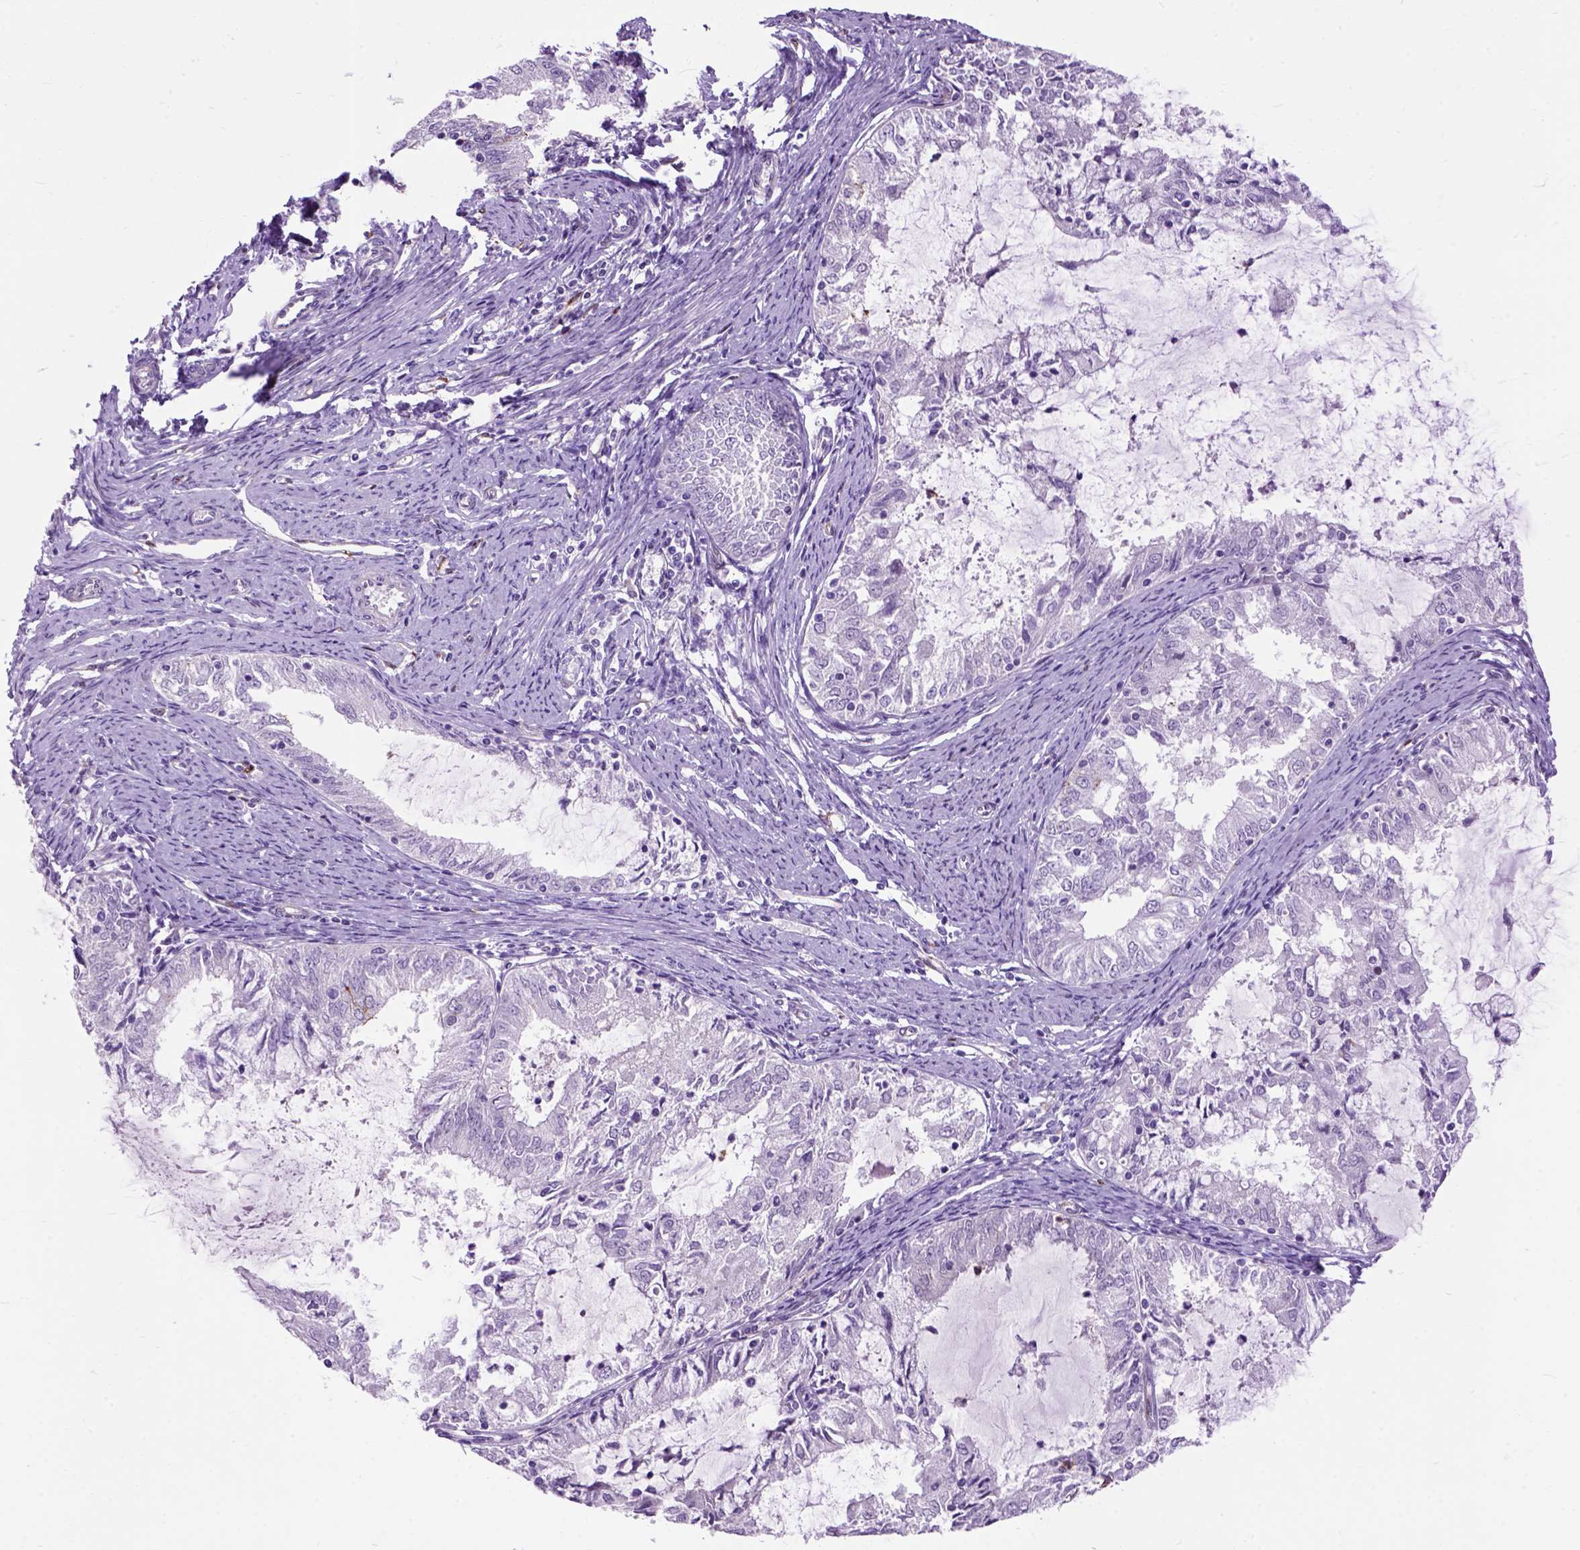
{"staining": {"intensity": "negative", "quantity": "none", "location": "none"}, "tissue": "endometrial cancer", "cell_type": "Tumor cells", "image_type": "cancer", "snomed": [{"axis": "morphology", "description": "Adenocarcinoma, NOS"}, {"axis": "topography", "description": "Endometrium"}], "caption": "Histopathology image shows no protein expression in tumor cells of endometrial cancer (adenocarcinoma) tissue. The staining is performed using DAB brown chromogen with nuclei counter-stained in using hematoxylin.", "gene": "MAPT", "patient": {"sex": "female", "age": 57}}